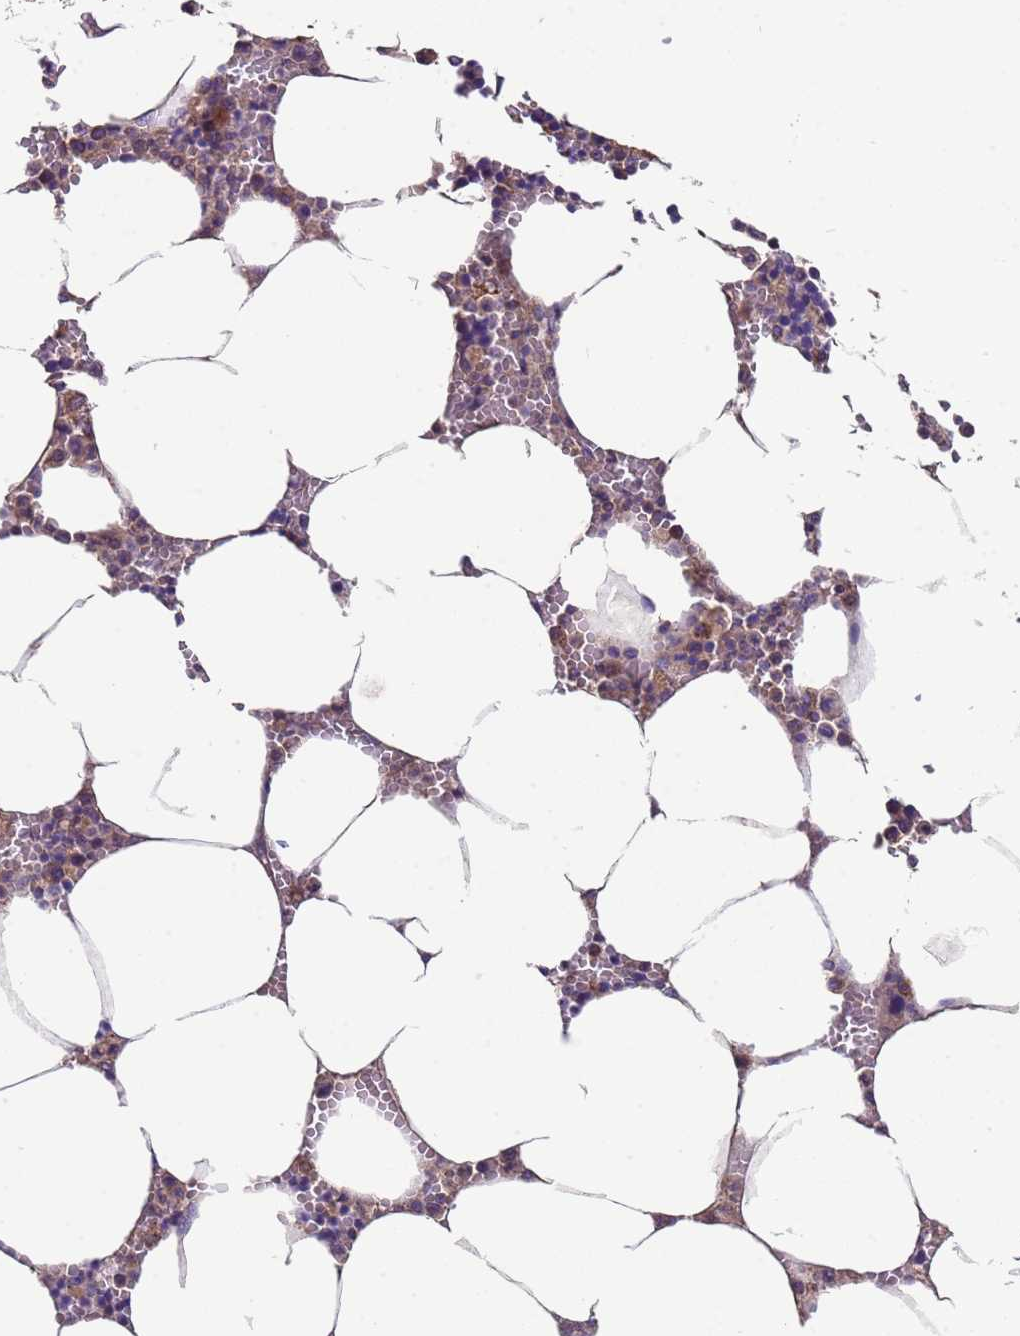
{"staining": {"intensity": "moderate", "quantity": "<25%", "location": "cytoplasmic/membranous"}, "tissue": "bone marrow", "cell_type": "Hematopoietic cells", "image_type": "normal", "snomed": [{"axis": "morphology", "description": "Normal tissue, NOS"}, {"axis": "topography", "description": "Bone marrow"}], "caption": "The immunohistochemical stain shows moderate cytoplasmic/membranous expression in hematopoietic cells of normal bone marrow.", "gene": "EEF1AKMT1", "patient": {"sex": "male", "age": 70}}